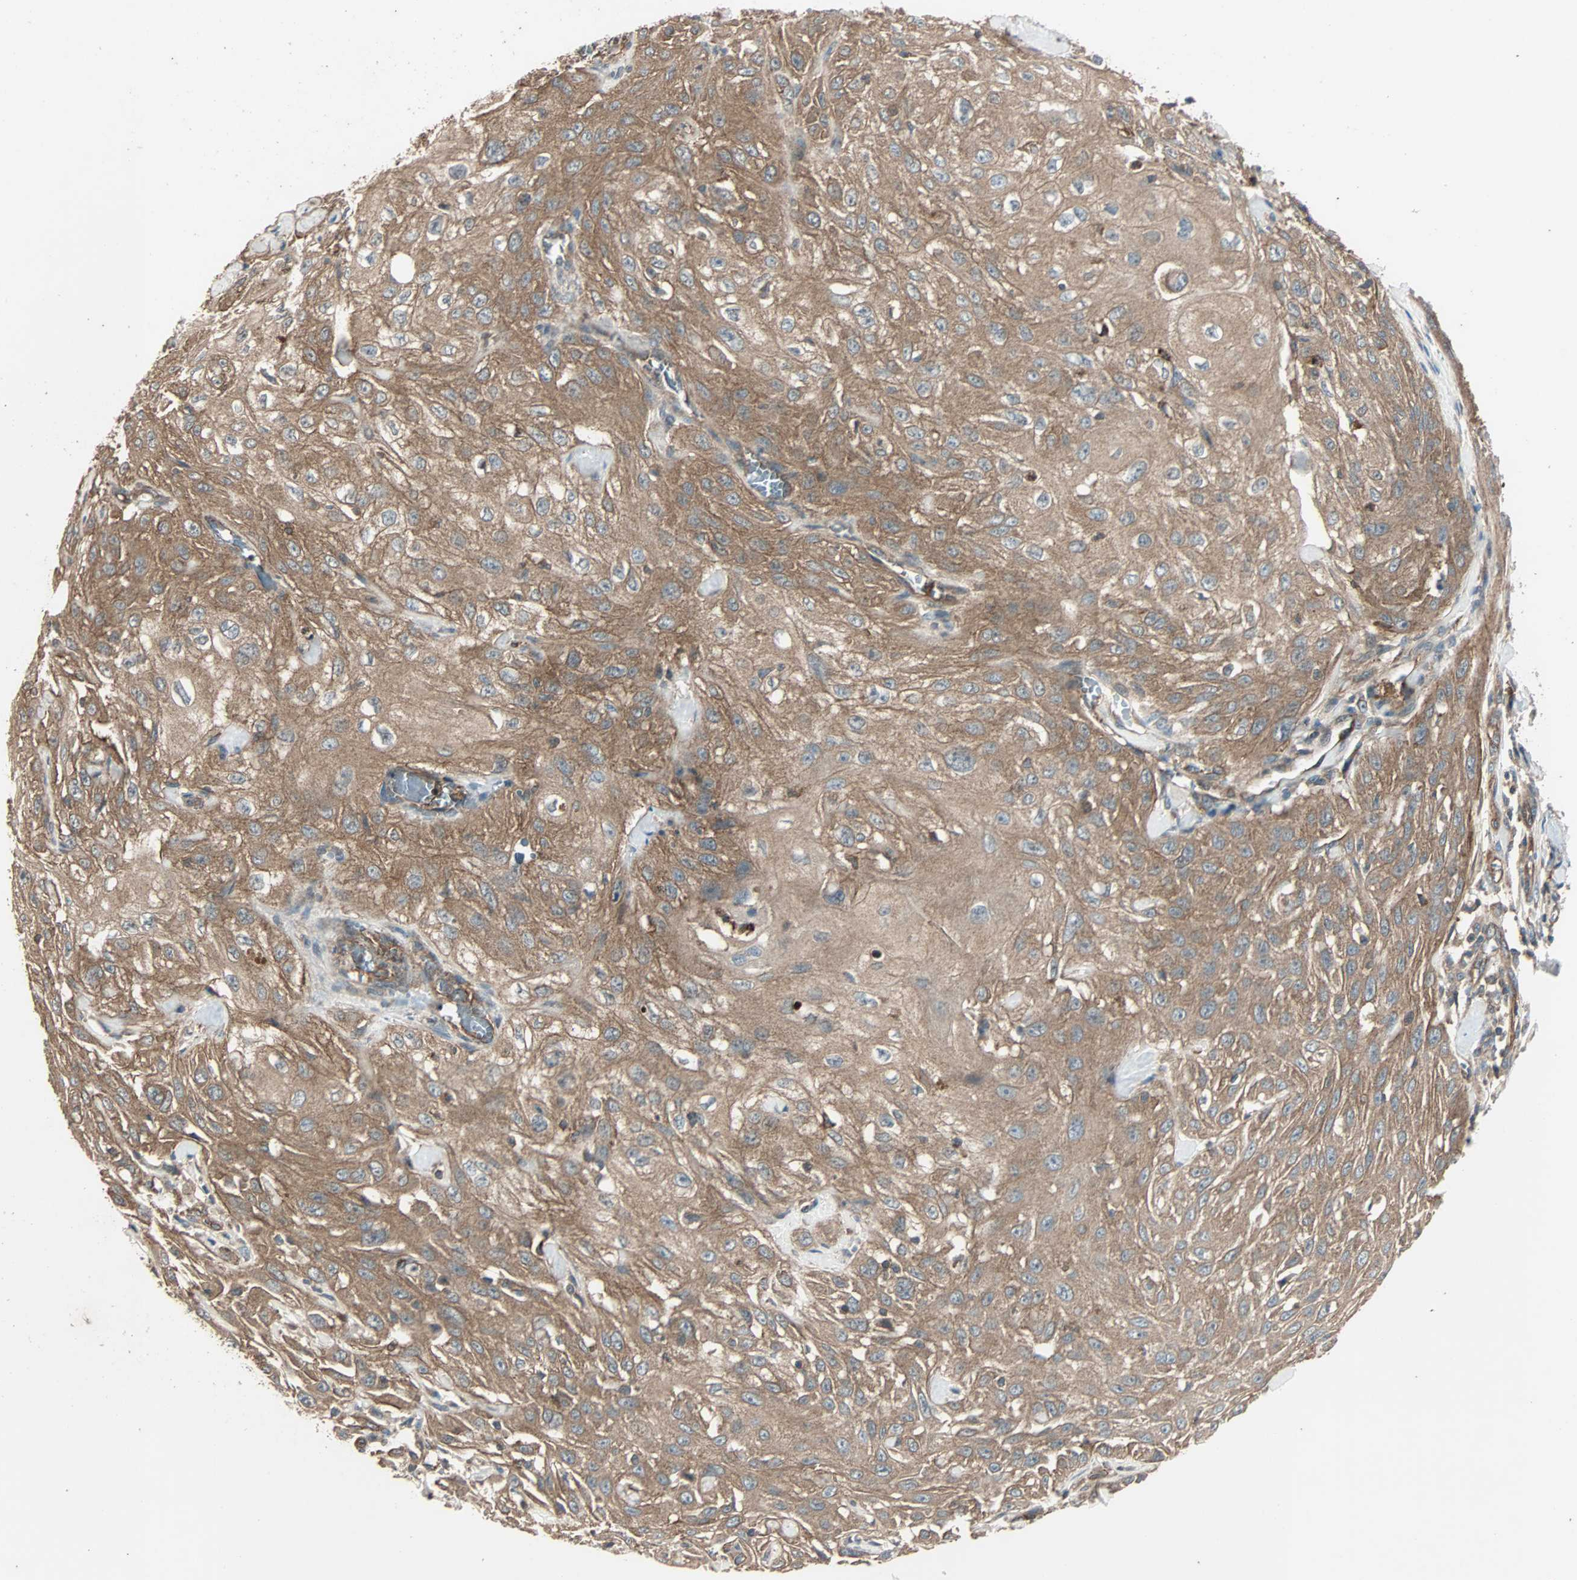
{"staining": {"intensity": "moderate", "quantity": ">75%", "location": "cytoplasmic/membranous"}, "tissue": "skin cancer", "cell_type": "Tumor cells", "image_type": "cancer", "snomed": [{"axis": "morphology", "description": "Squamous cell carcinoma, NOS"}, {"axis": "morphology", "description": "Squamous cell carcinoma, metastatic, NOS"}, {"axis": "topography", "description": "Skin"}, {"axis": "topography", "description": "Lymph node"}], "caption": "This is a histology image of immunohistochemistry (IHC) staining of skin cancer, which shows moderate expression in the cytoplasmic/membranous of tumor cells.", "gene": "GCK", "patient": {"sex": "male", "age": 75}}